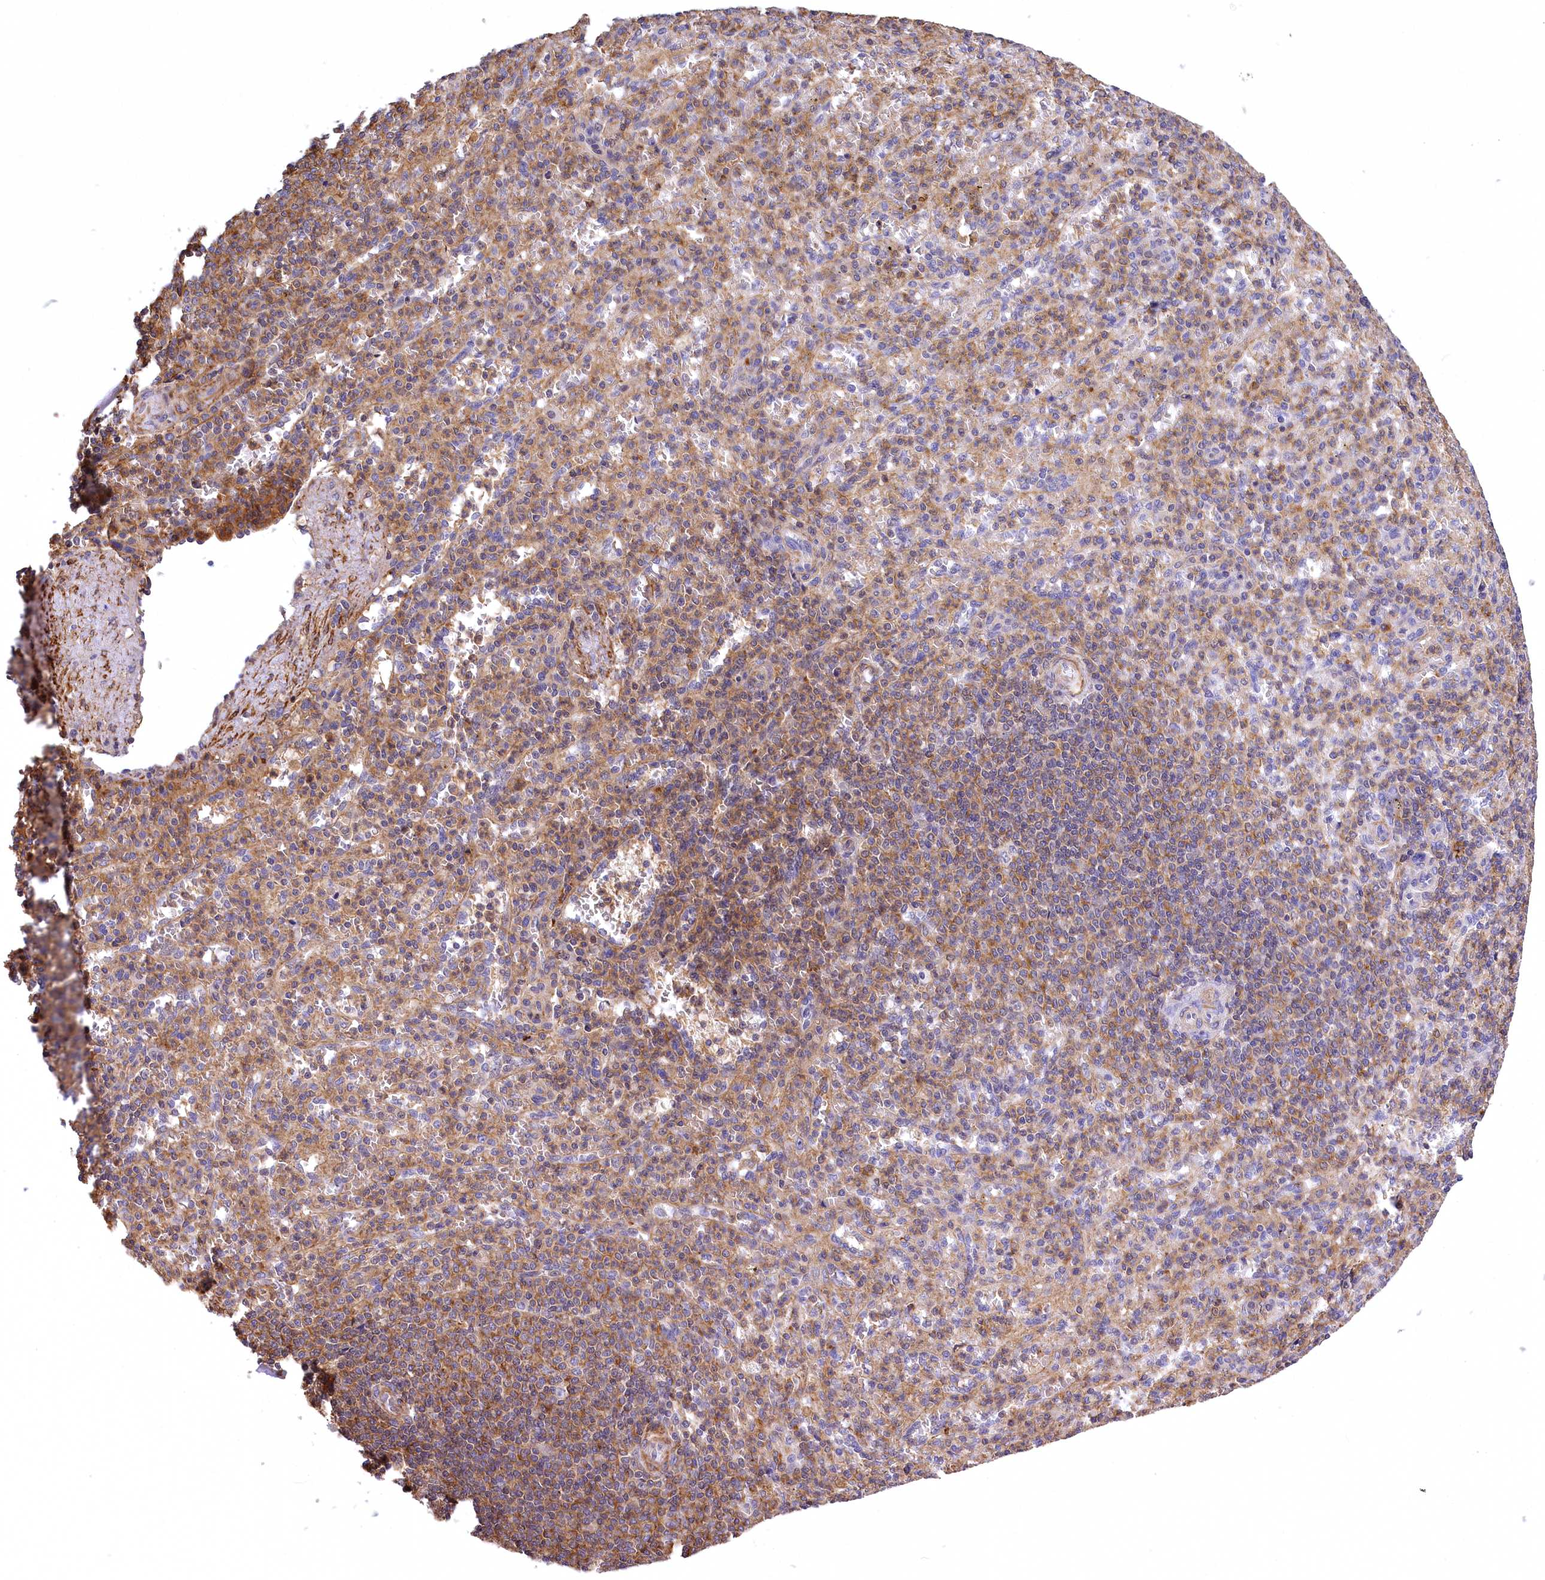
{"staining": {"intensity": "moderate", "quantity": "25%-75%", "location": "cytoplasmic/membranous"}, "tissue": "spleen", "cell_type": "Cells in red pulp", "image_type": "normal", "snomed": [{"axis": "morphology", "description": "Normal tissue, NOS"}, {"axis": "topography", "description": "Spleen"}], "caption": "Immunohistochemical staining of unremarkable human spleen shows moderate cytoplasmic/membranous protein expression in approximately 25%-75% of cells in red pulp.", "gene": "DPP3", "patient": {"sex": "female", "age": 74}}